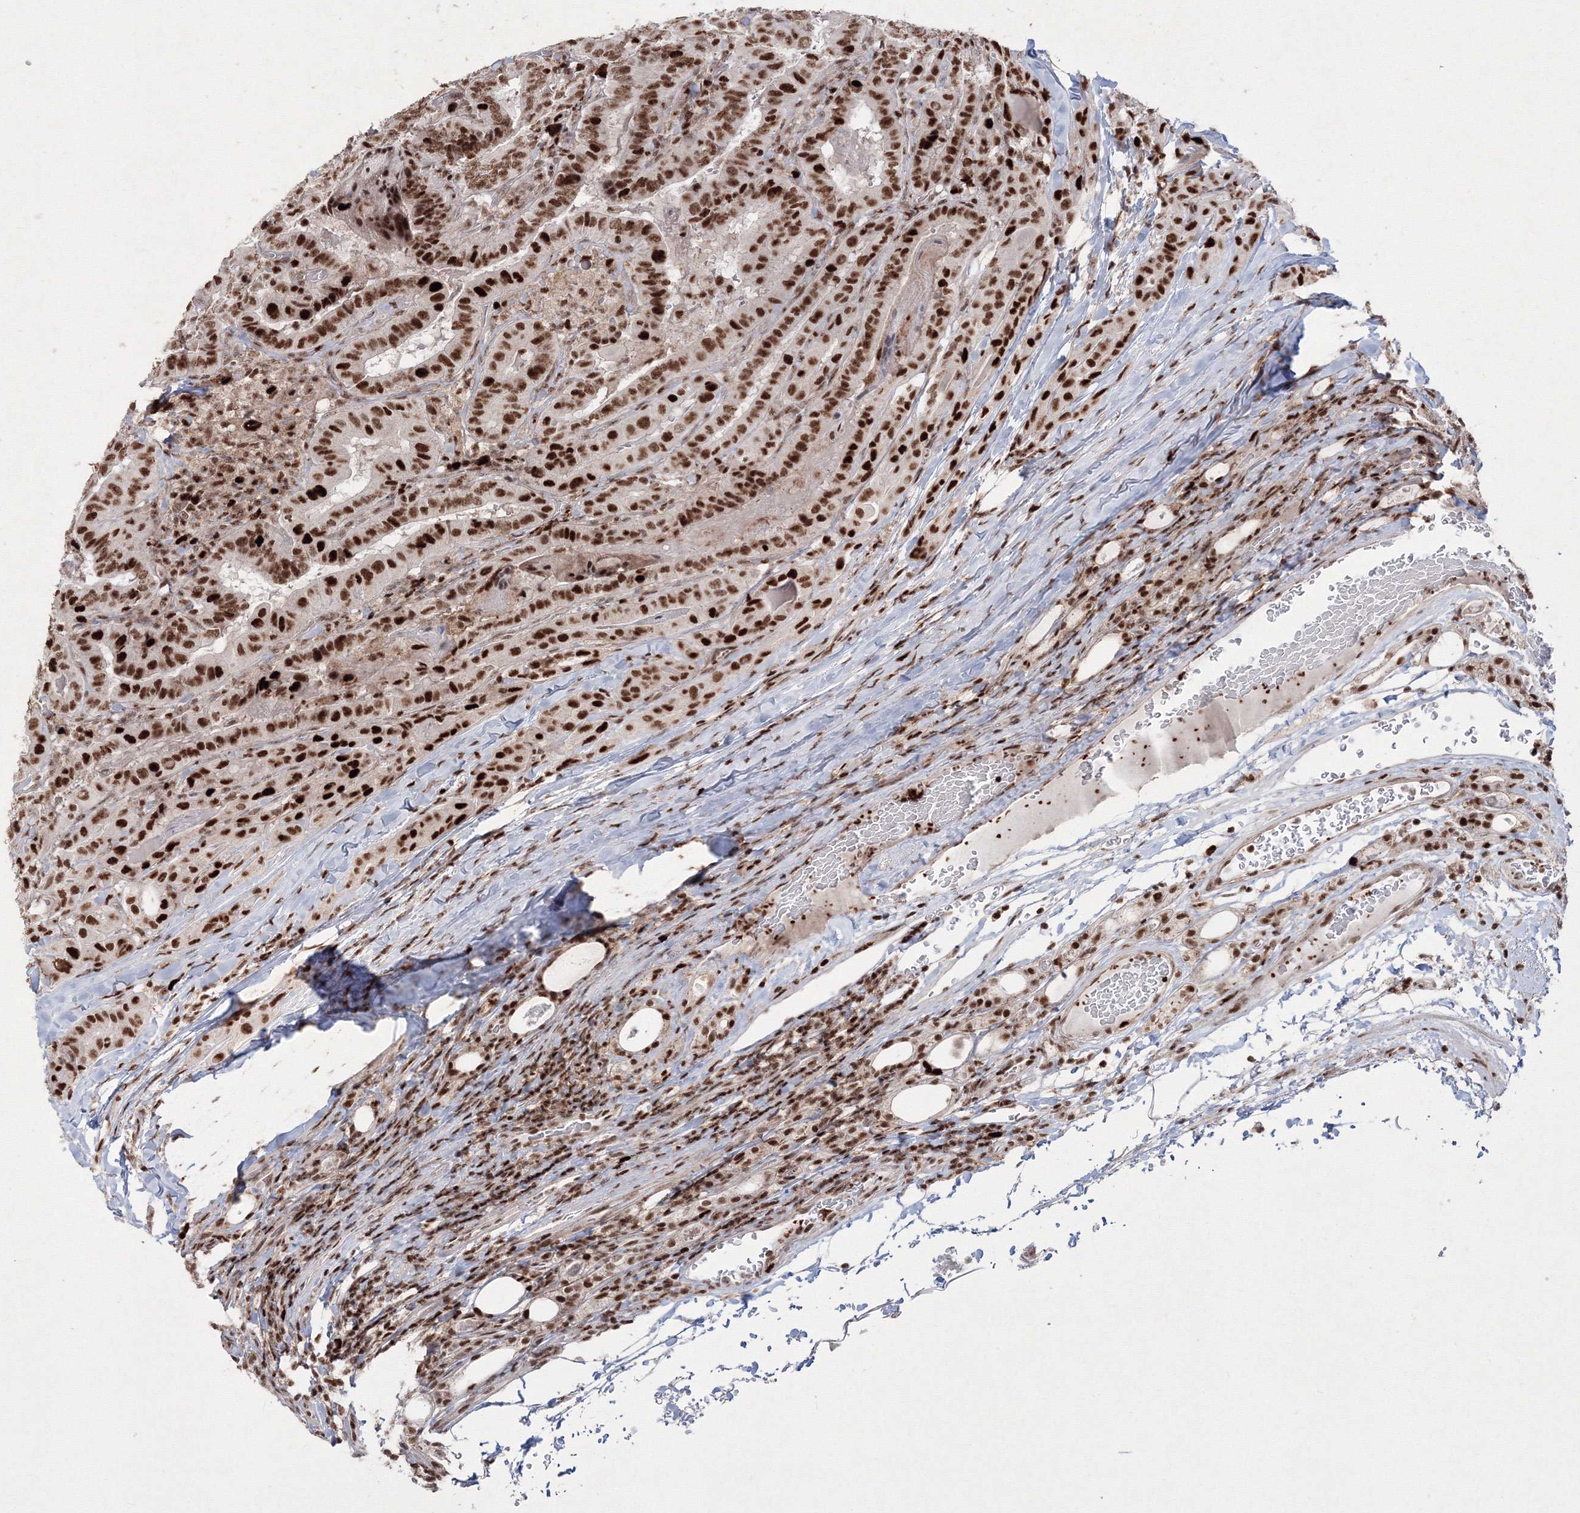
{"staining": {"intensity": "strong", "quantity": ">75%", "location": "nuclear"}, "tissue": "thyroid cancer", "cell_type": "Tumor cells", "image_type": "cancer", "snomed": [{"axis": "morphology", "description": "Papillary adenocarcinoma, NOS"}, {"axis": "topography", "description": "Thyroid gland"}], "caption": "A brown stain labels strong nuclear expression of a protein in human thyroid cancer (papillary adenocarcinoma) tumor cells.", "gene": "LIG1", "patient": {"sex": "female", "age": 72}}